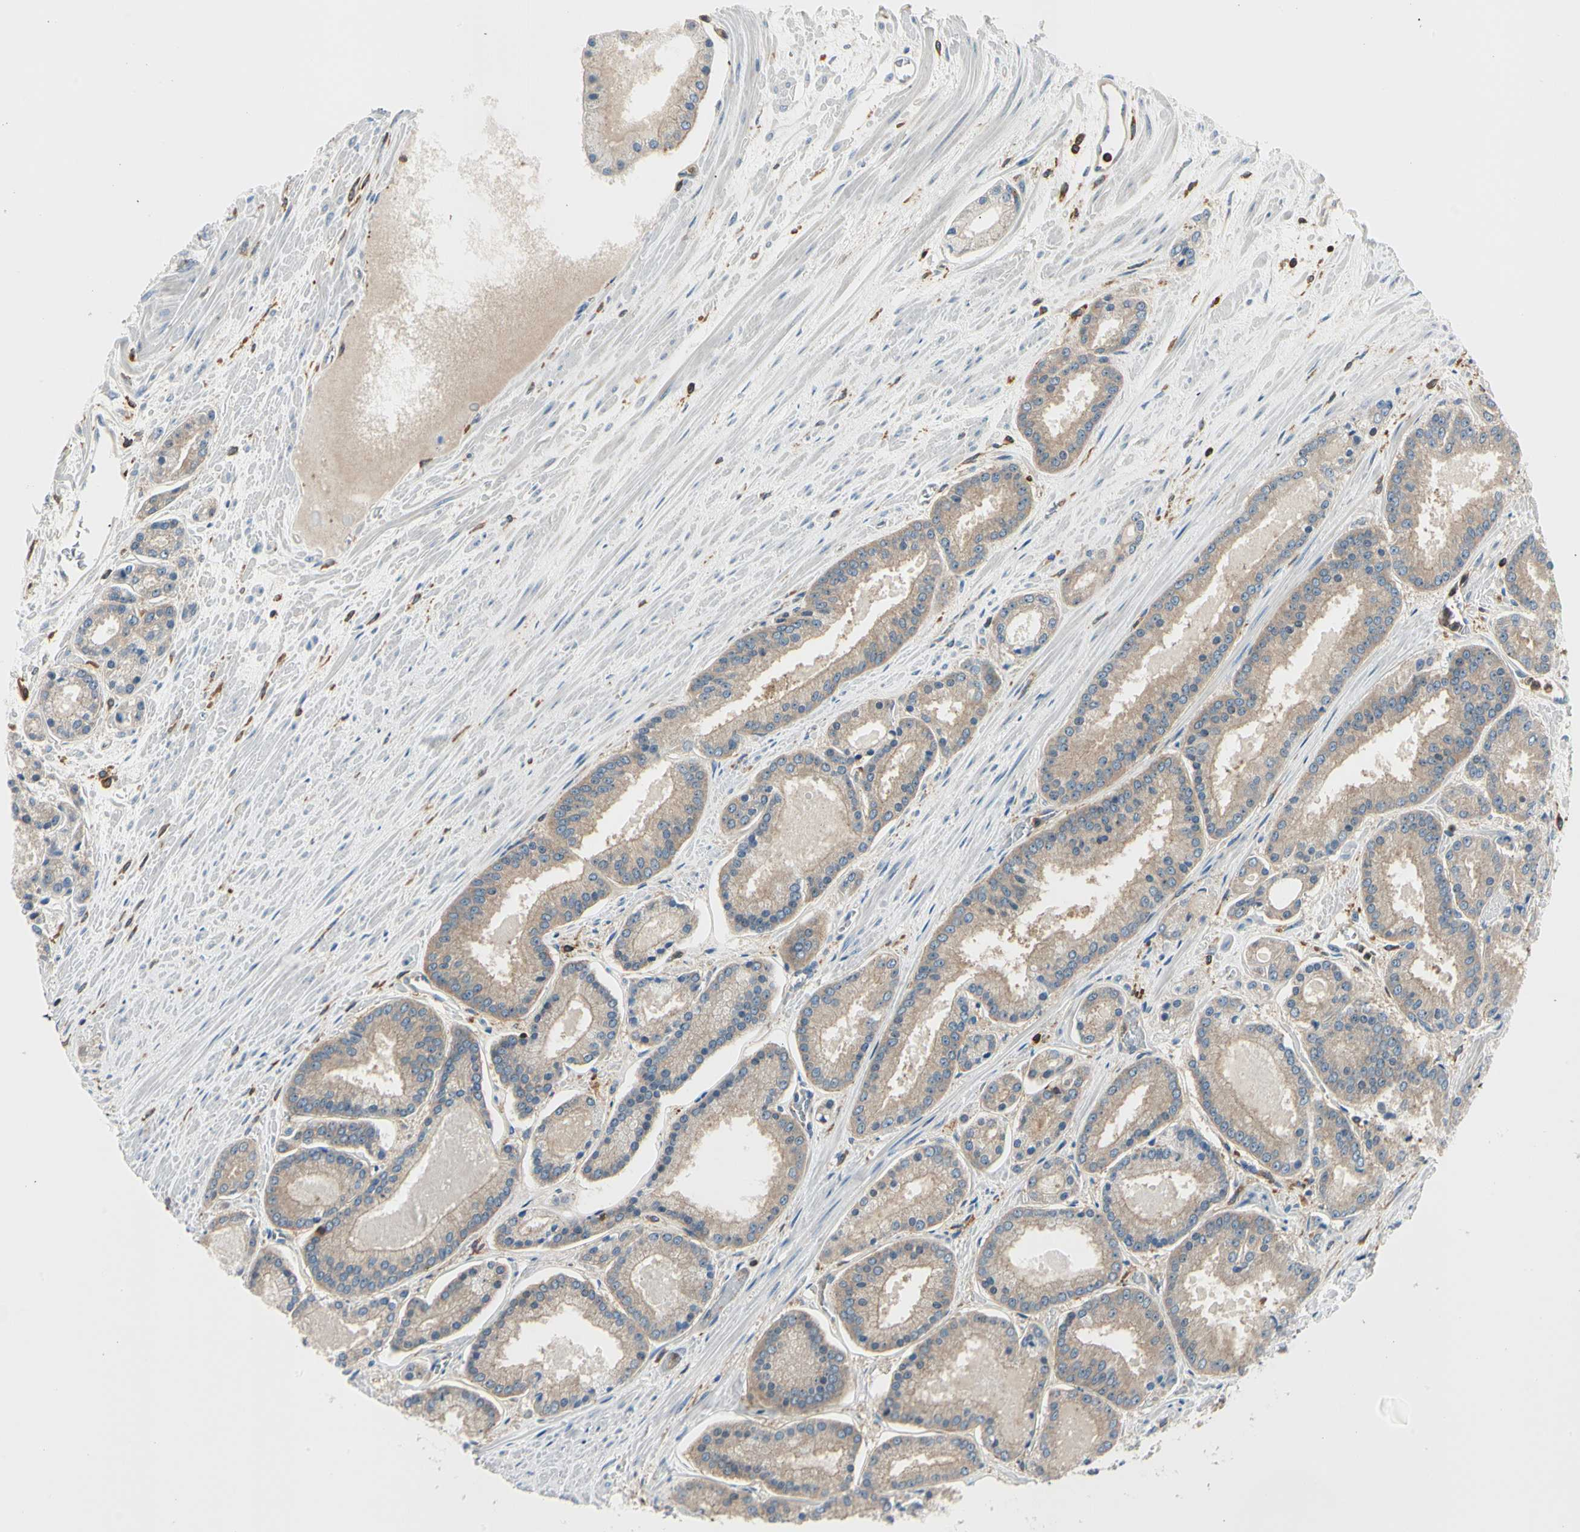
{"staining": {"intensity": "weak", "quantity": ">75%", "location": "cytoplasmic/membranous"}, "tissue": "prostate cancer", "cell_type": "Tumor cells", "image_type": "cancer", "snomed": [{"axis": "morphology", "description": "Adenocarcinoma, Low grade"}, {"axis": "topography", "description": "Prostate"}], "caption": "This is a micrograph of immunohistochemistry staining of low-grade adenocarcinoma (prostate), which shows weak staining in the cytoplasmic/membranous of tumor cells.", "gene": "CAPZA2", "patient": {"sex": "male", "age": 59}}